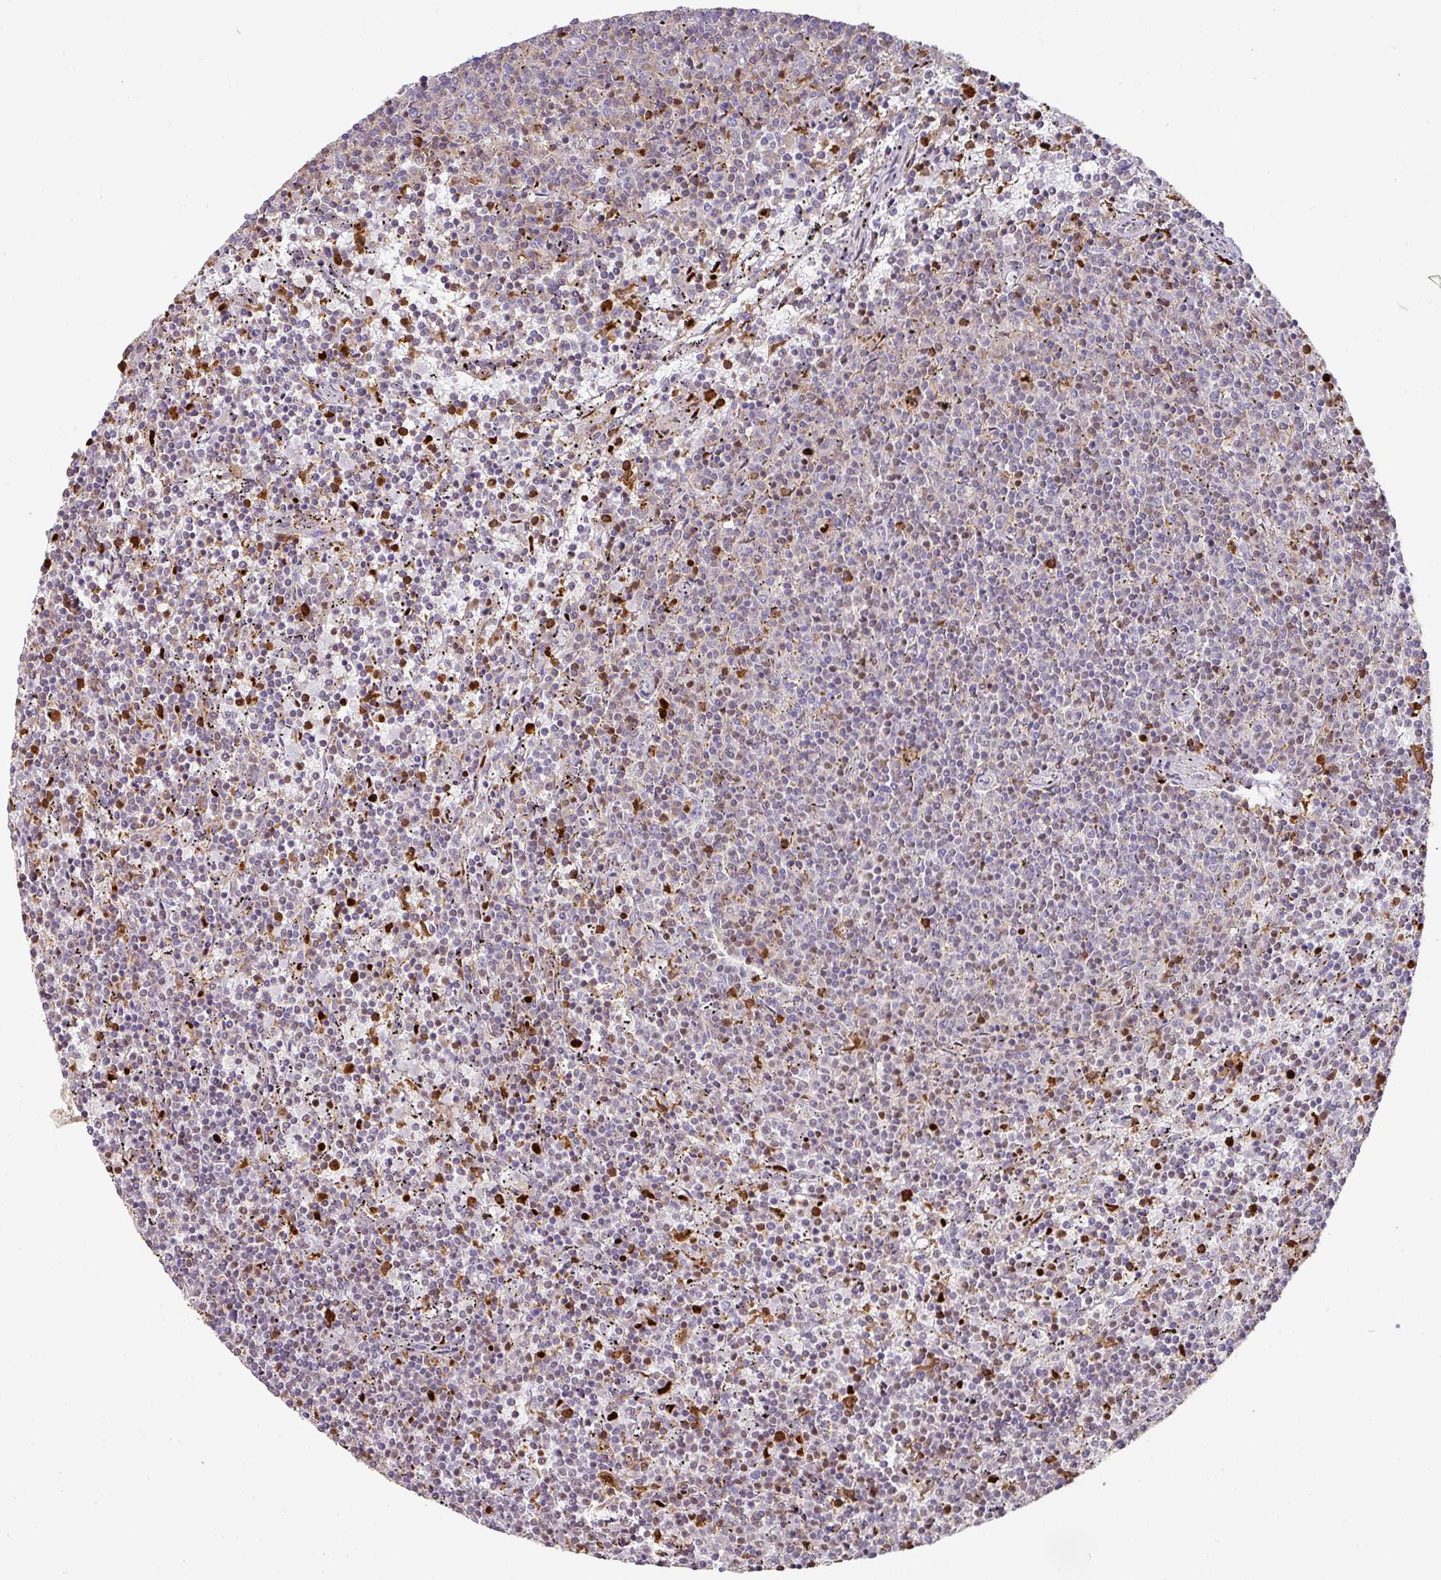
{"staining": {"intensity": "weak", "quantity": "<25%", "location": "nuclear"}, "tissue": "lymphoma", "cell_type": "Tumor cells", "image_type": "cancer", "snomed": [{"axis": "morphology", "description": "Malignant lymphoma, non-Hodgkin's type, Low grade"}, {"axis": "topography", "description": "Spleen"}], "caption": "Immunohistochemistry of malignant lymphoma, non-Hodgkin's type (low-grade) shows no positivity in tumor cells.", "gene": "SAMHD1", "patient": {"sex": "female", "age": 50}}